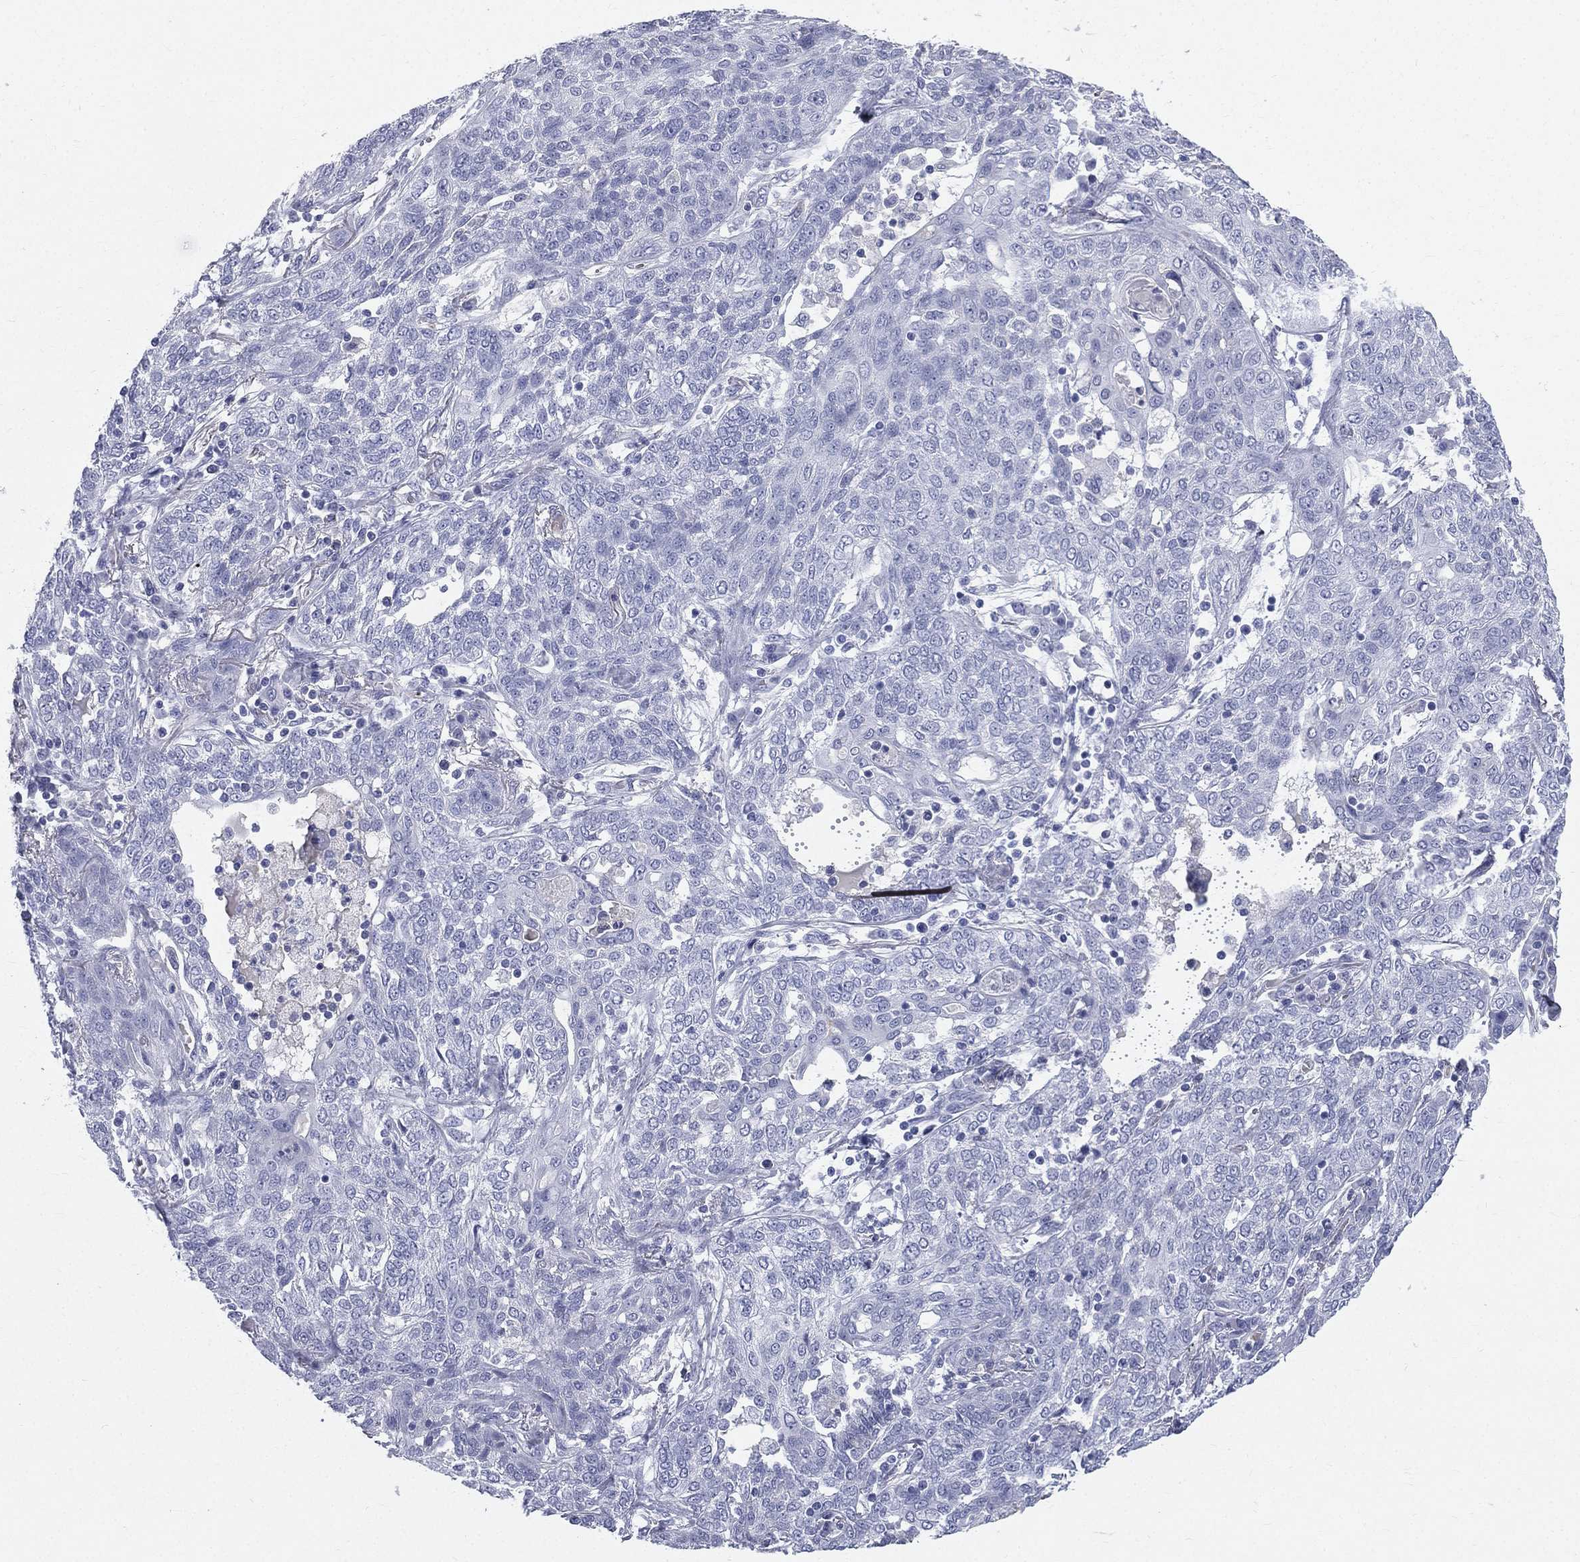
{"staining": {"intensity": "negative", "quantity": "none", "location": "none"}, "tissue": "lung cancer", "cell_type": "Tumor cells", "image_type": "cancer", "snomed": [{"axis": "morphology", "description": "Squamous cell carcinoma, NOS"}, {"axis": "topography", "description": "Lung"}], "caption": "Immunohistochemistry image of neoplastic tissue: human lung cancer stained with DAB reveals no significant protein positivity in tumor cells.", "gene": "HP", "patient": {"sex": "female", "age": 70}}